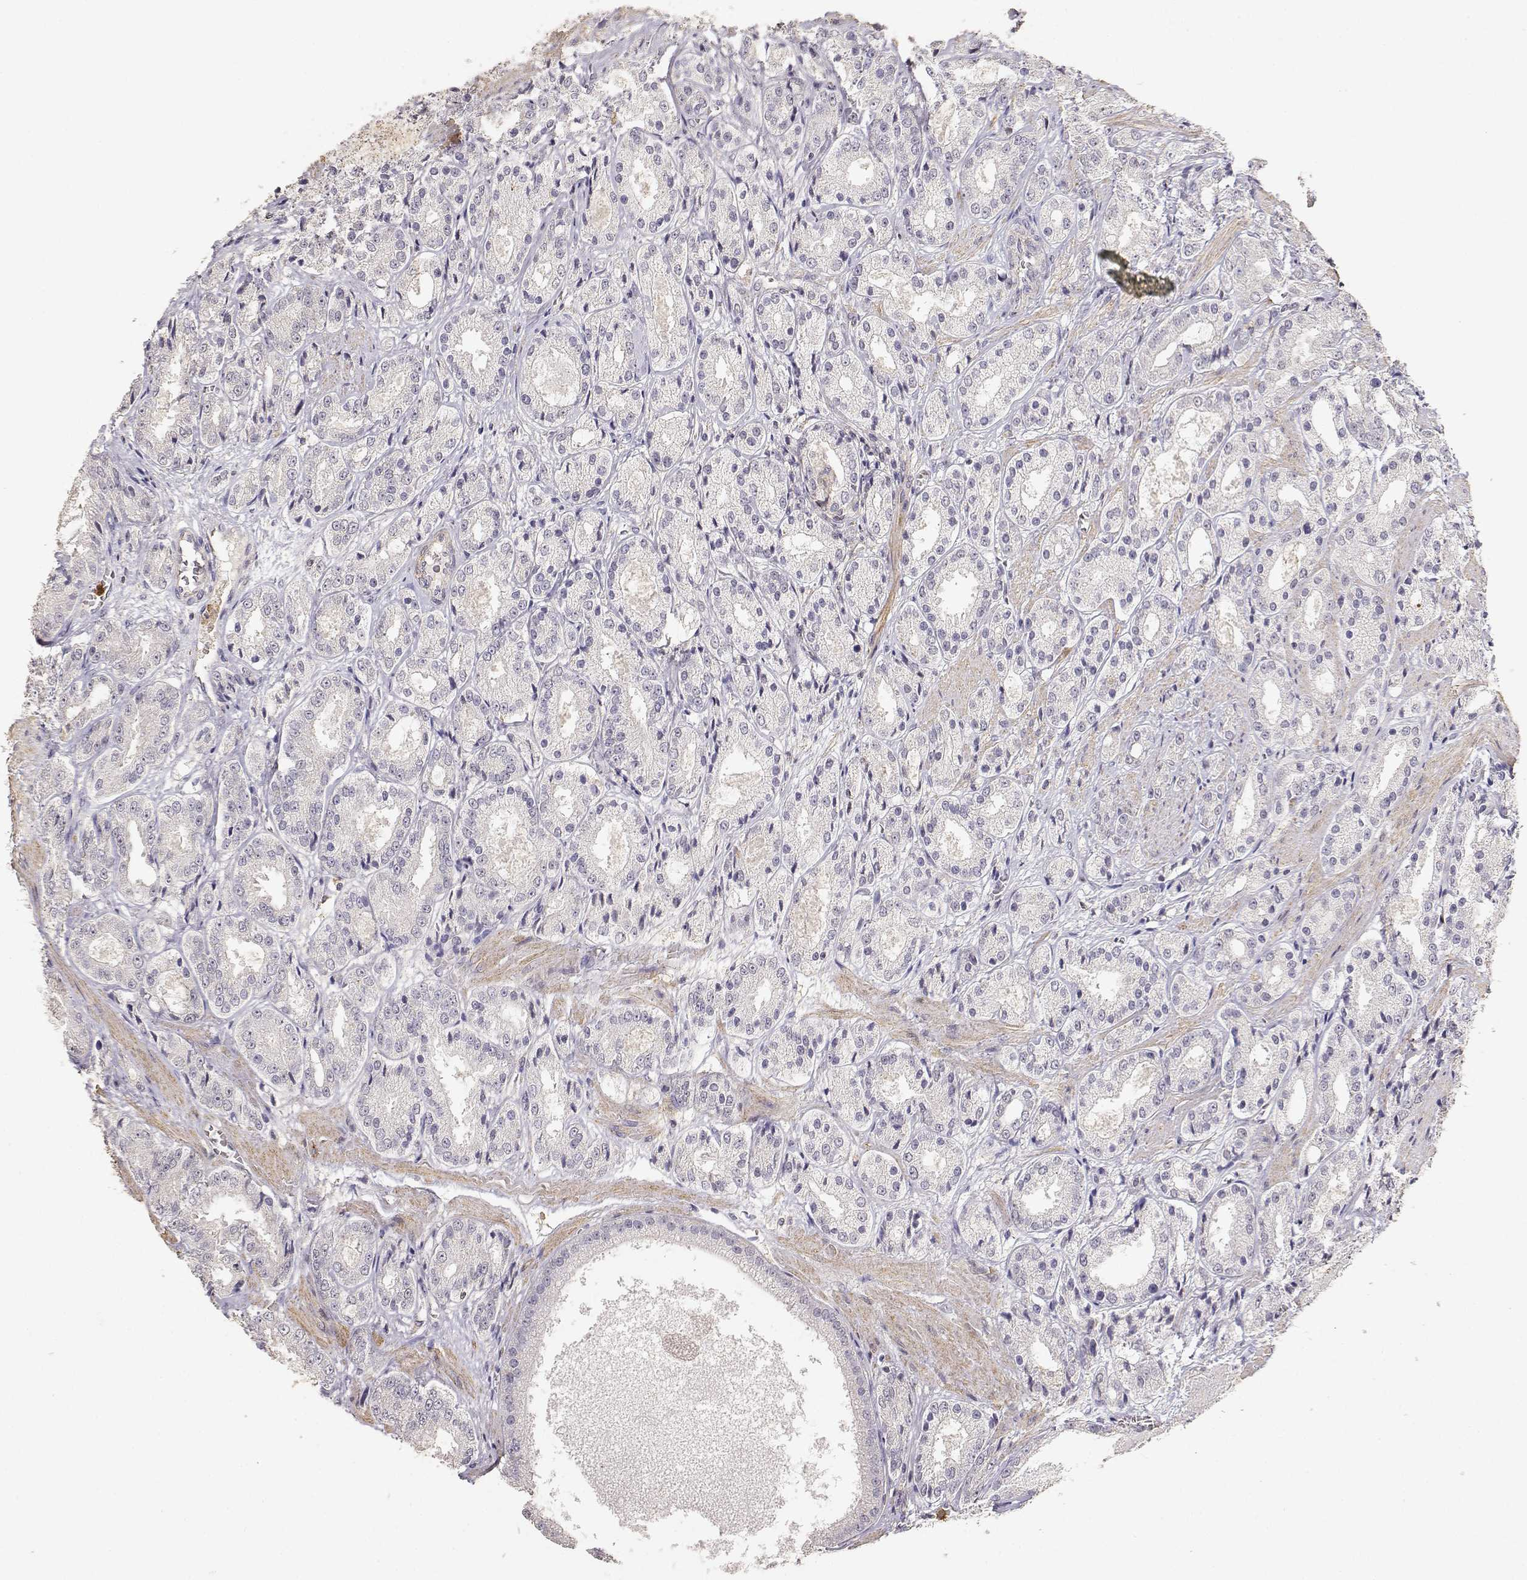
{"staining": {"intensity": "weak", "quantity": "<25%", "location": "cytoplasmic/membranous"}, "tissue": "prostate cancer", "cell_type": "Tumor cells", "image_type": "cancer", "snomed": [{"axis": "morphology", "description": "Adenocarcinoma, High grade"}, {"axis": "topography", "description": "Prostate"}], "caption": "Adenocarcinoma (high-grade) (prostate) stained for a protein using immunohistochemistry (IHC) shows no staining tumor cells.", "gene": "TNFRSF10C", "patient": {"sex": "male", "age": 66}}